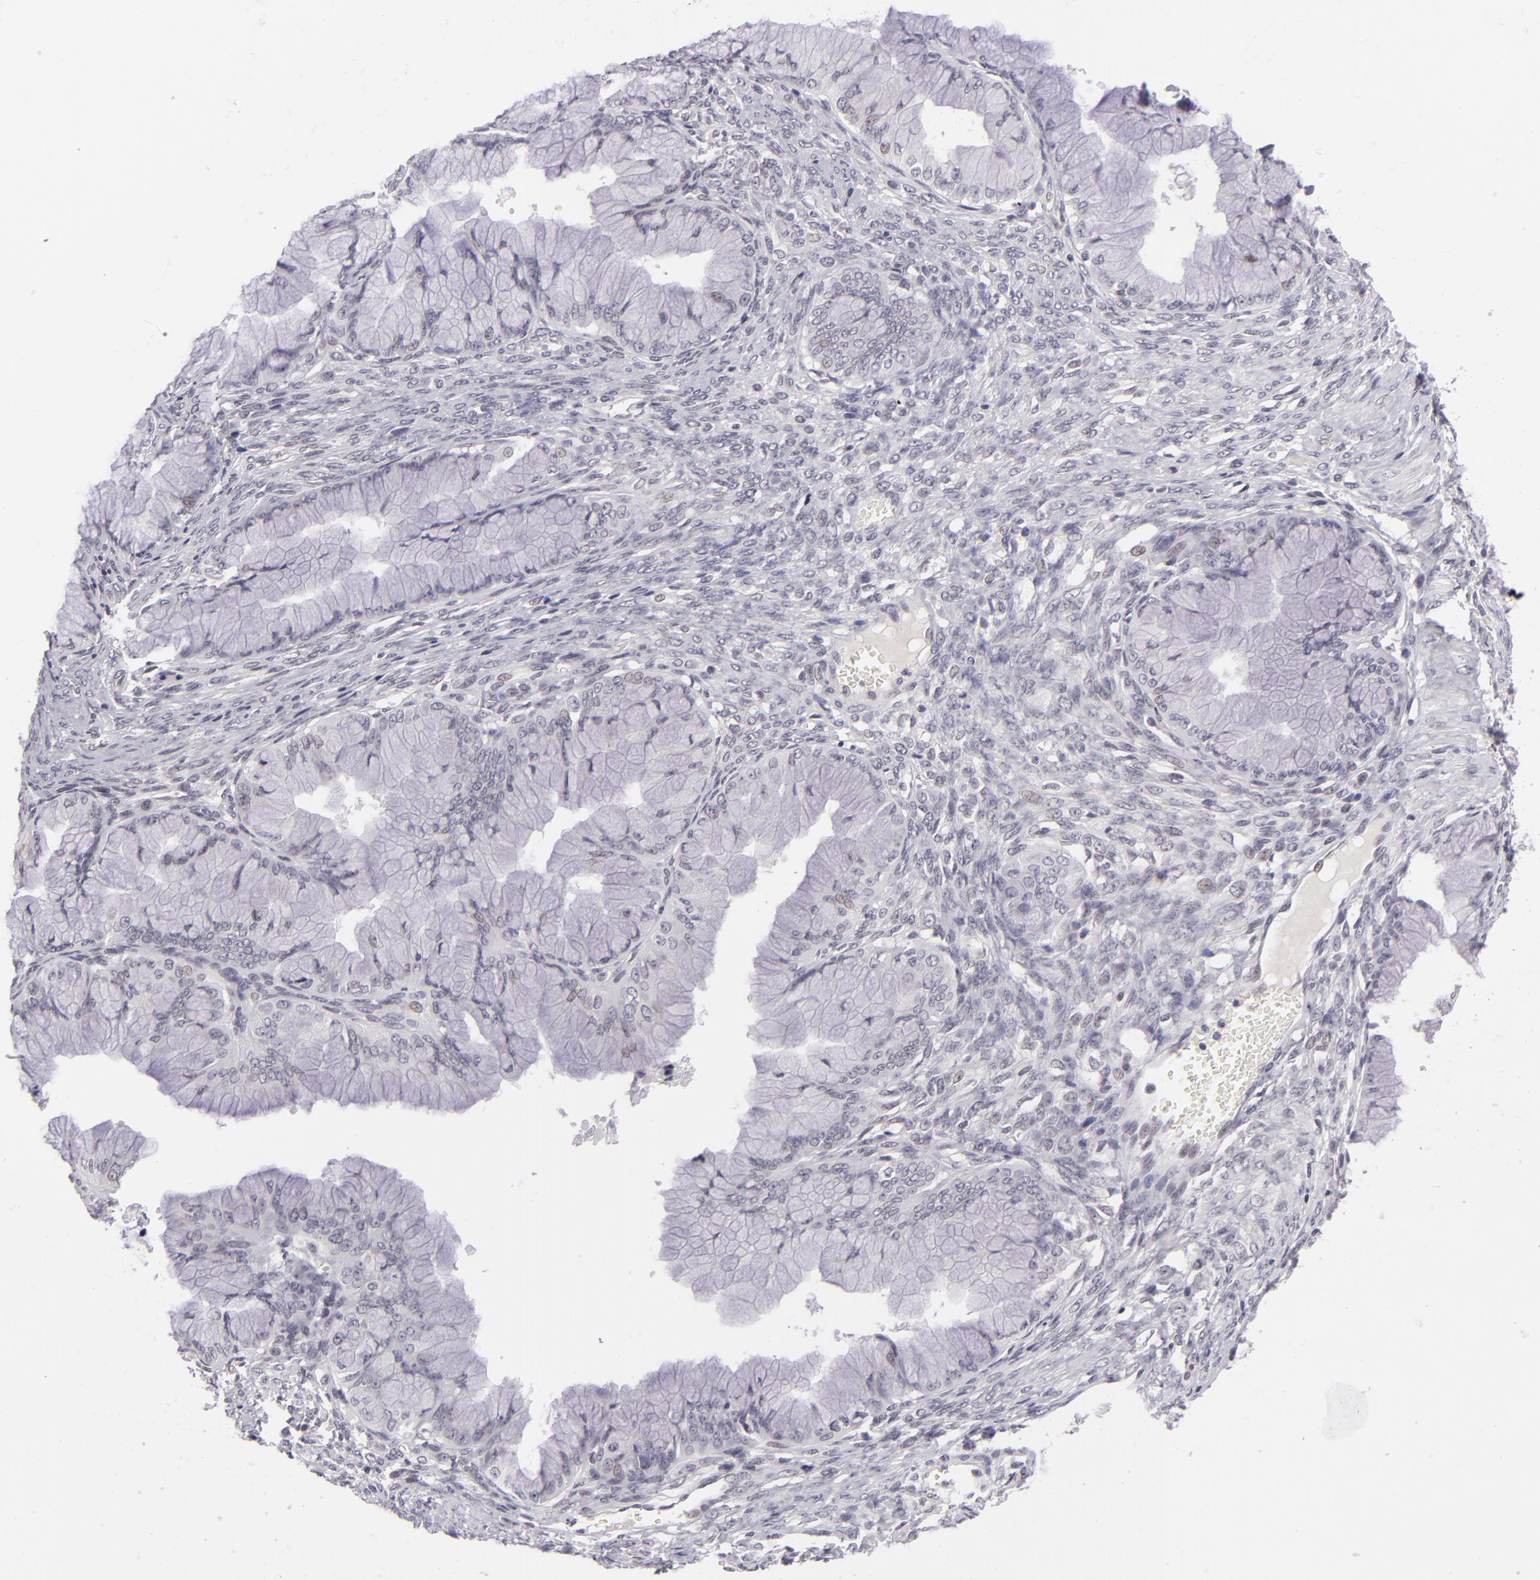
{"staining": {"intensity": "negative", "quantity": "none", "location": "none"}, "tissue": "ovarian cancer", "cell_type": "Tumor cells", "image_type": "cancer", "snomed": [{"axis": "morphology", "description": "Cystadenocarcinoma, mucinous, NOS"}, {"axis": "topography", "description": "Ovary"}], "caption": "Immunohistochemical staining of ovarian mucinous cystadenocarcinoma displays no significant staining in tumor cells.", "gene": "ZNF205", "patient": {"sex": "female", "age": 63}}